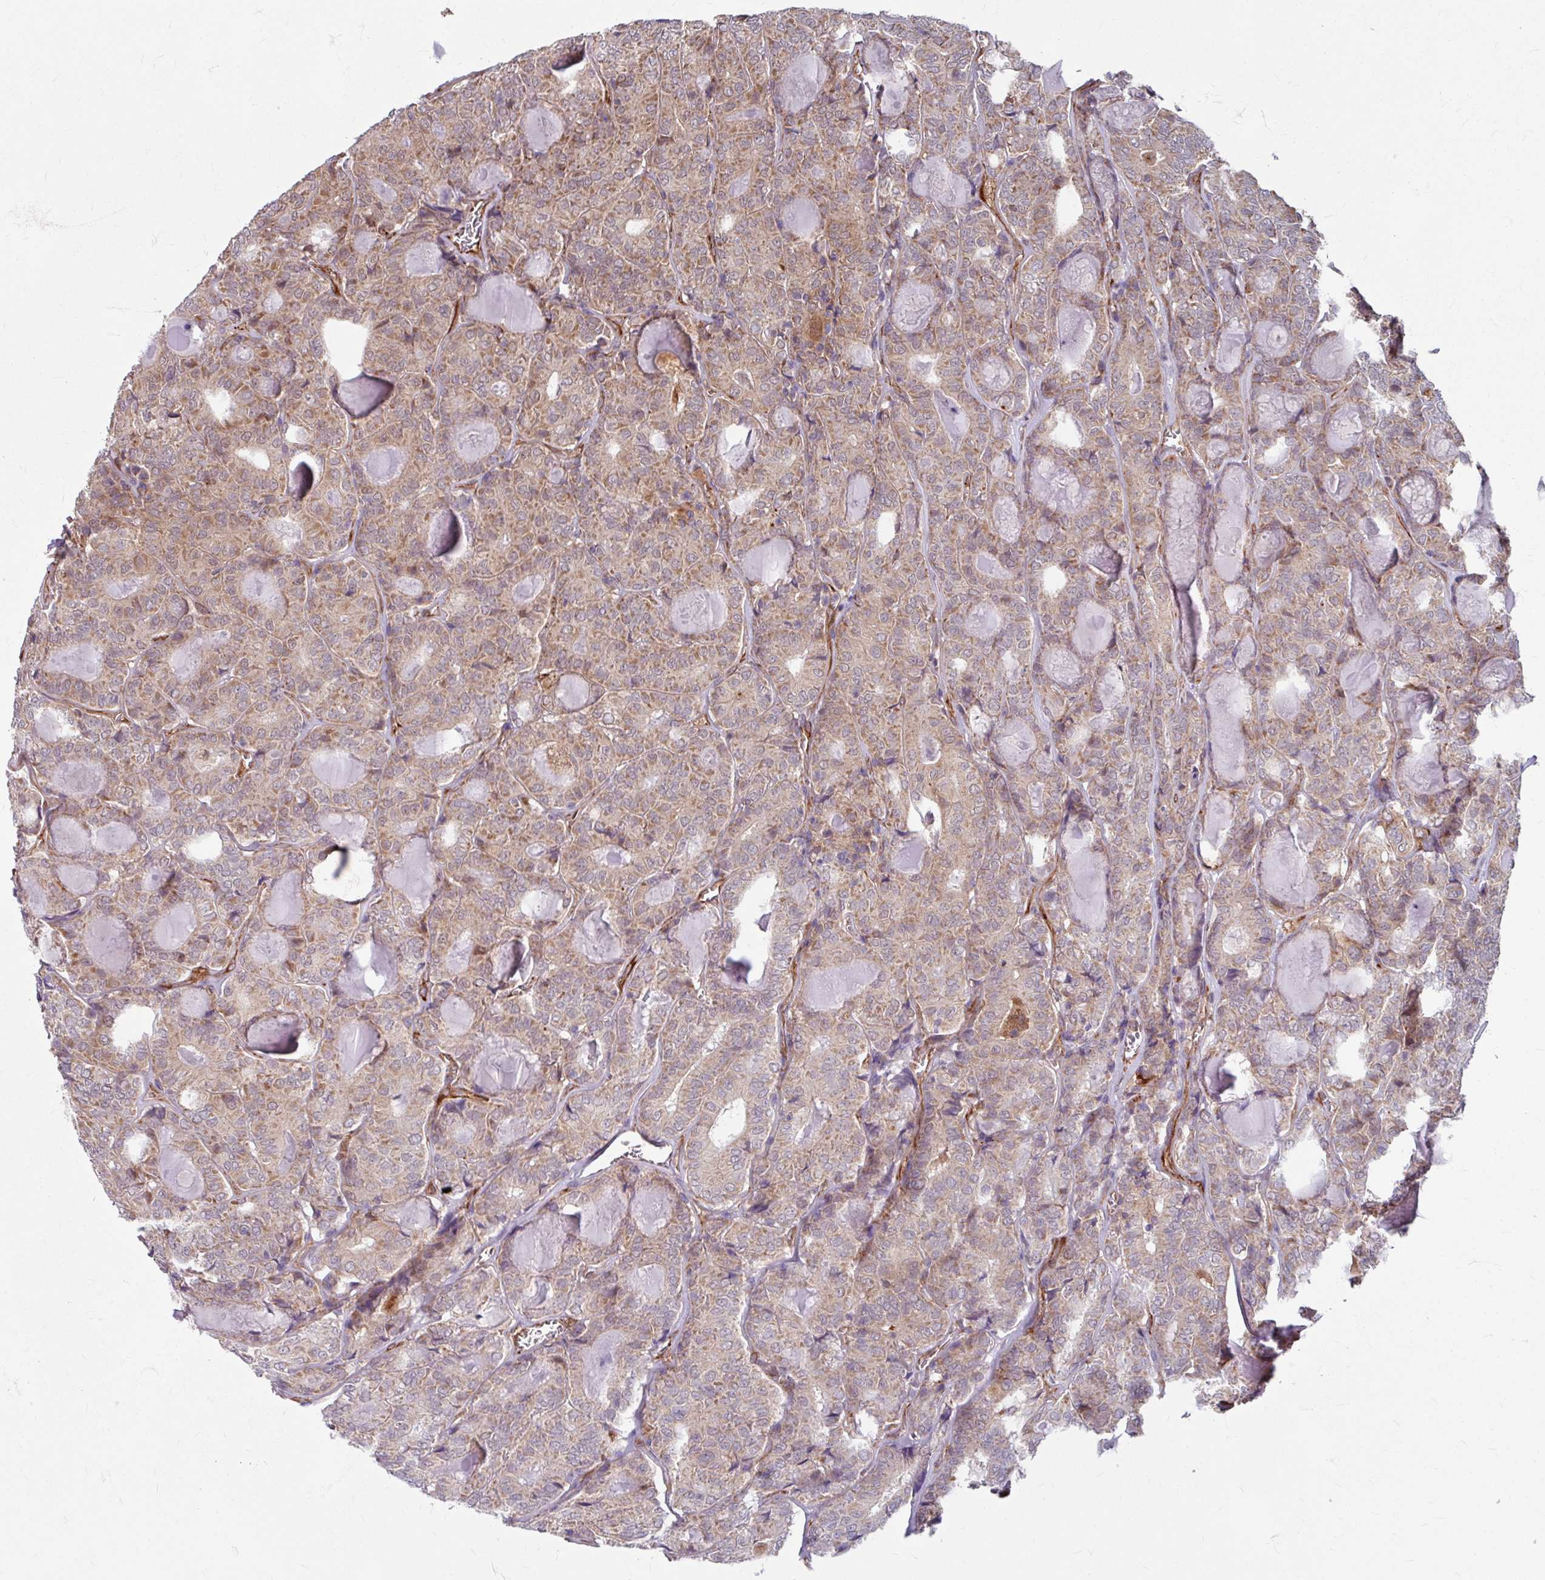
{"staining": {"intensity": "moderate", "quantity": ">75%", "location": "cytoplasmic/membranous"}, "tissue": "thyroid cancer", "cell_type": "Tumor cells", "image_type": "cancer", "snomed": [{"axis": "morphology", "description": "Papillary adenocarcinoma, NOS"}, {"axis": "topography", "description": "Thyroid gland"}], "caption": "An IHC image of tumor tissue is shown. Protein staining in brown highlights moderate cytoplasmic/membranous positivity in thyroid cancer within tumor cells.", "gene": "DAAM2", "patient": {"sex": "female", "age": 72}}